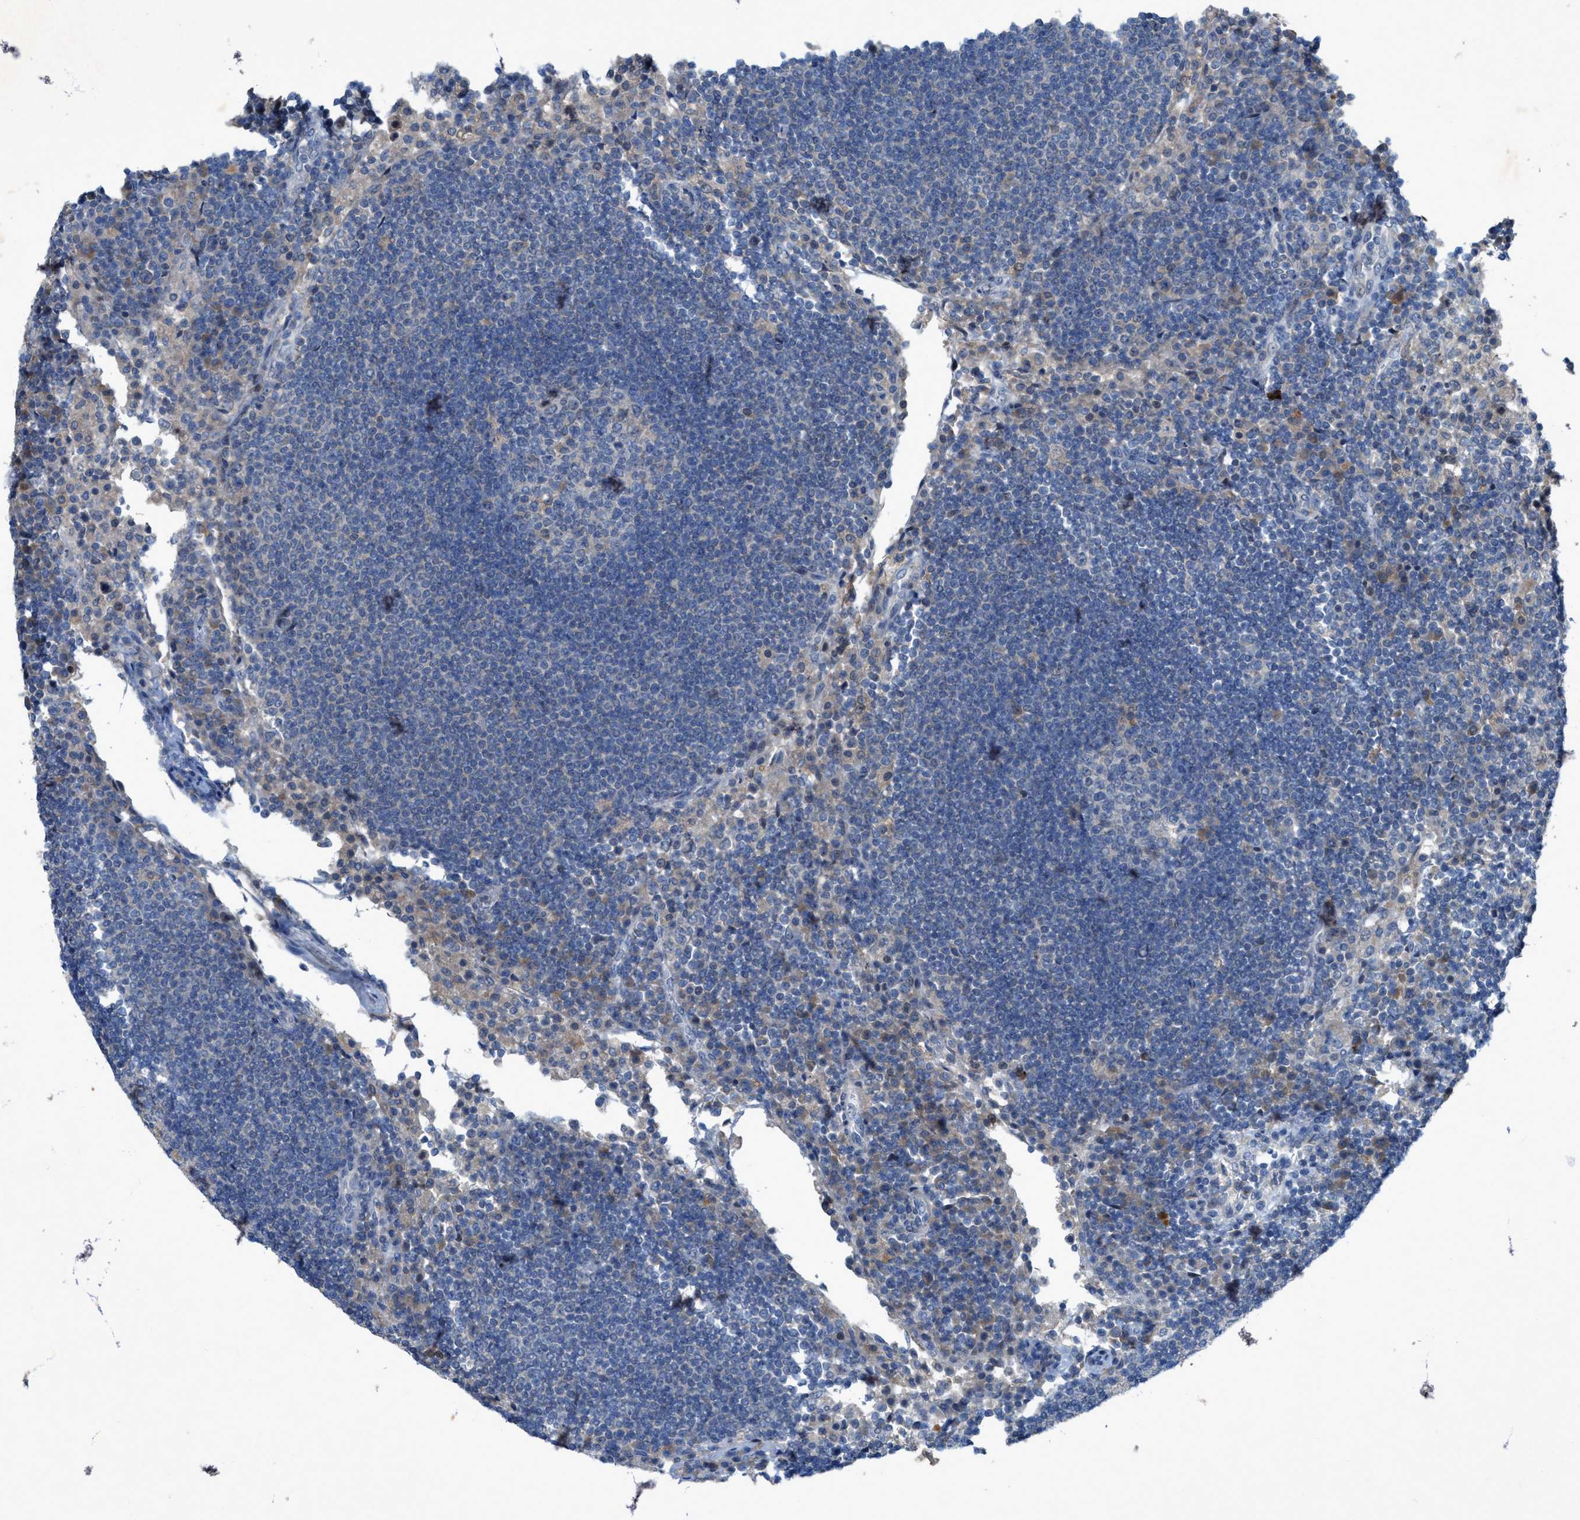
{"staining": {"intensity": "negative", "quantity": "none", "location": "none"}, "tissue": "lymph node", "cell_type": "Germinal center cells", "image_type": "normal", "snomed": [{"axis": "morphology", "description": "Normal tissue, NOS"}, {"axis": "topography", "description": "Lymph node"}], "caption": "Immunohistochemistry (IHC) of benign human lymph node exhibits no positivity in germinal center cells. (DAB IHC, high magnification).", "gene": "URGCP", "patient": {"sex": "female", "age": 53}}